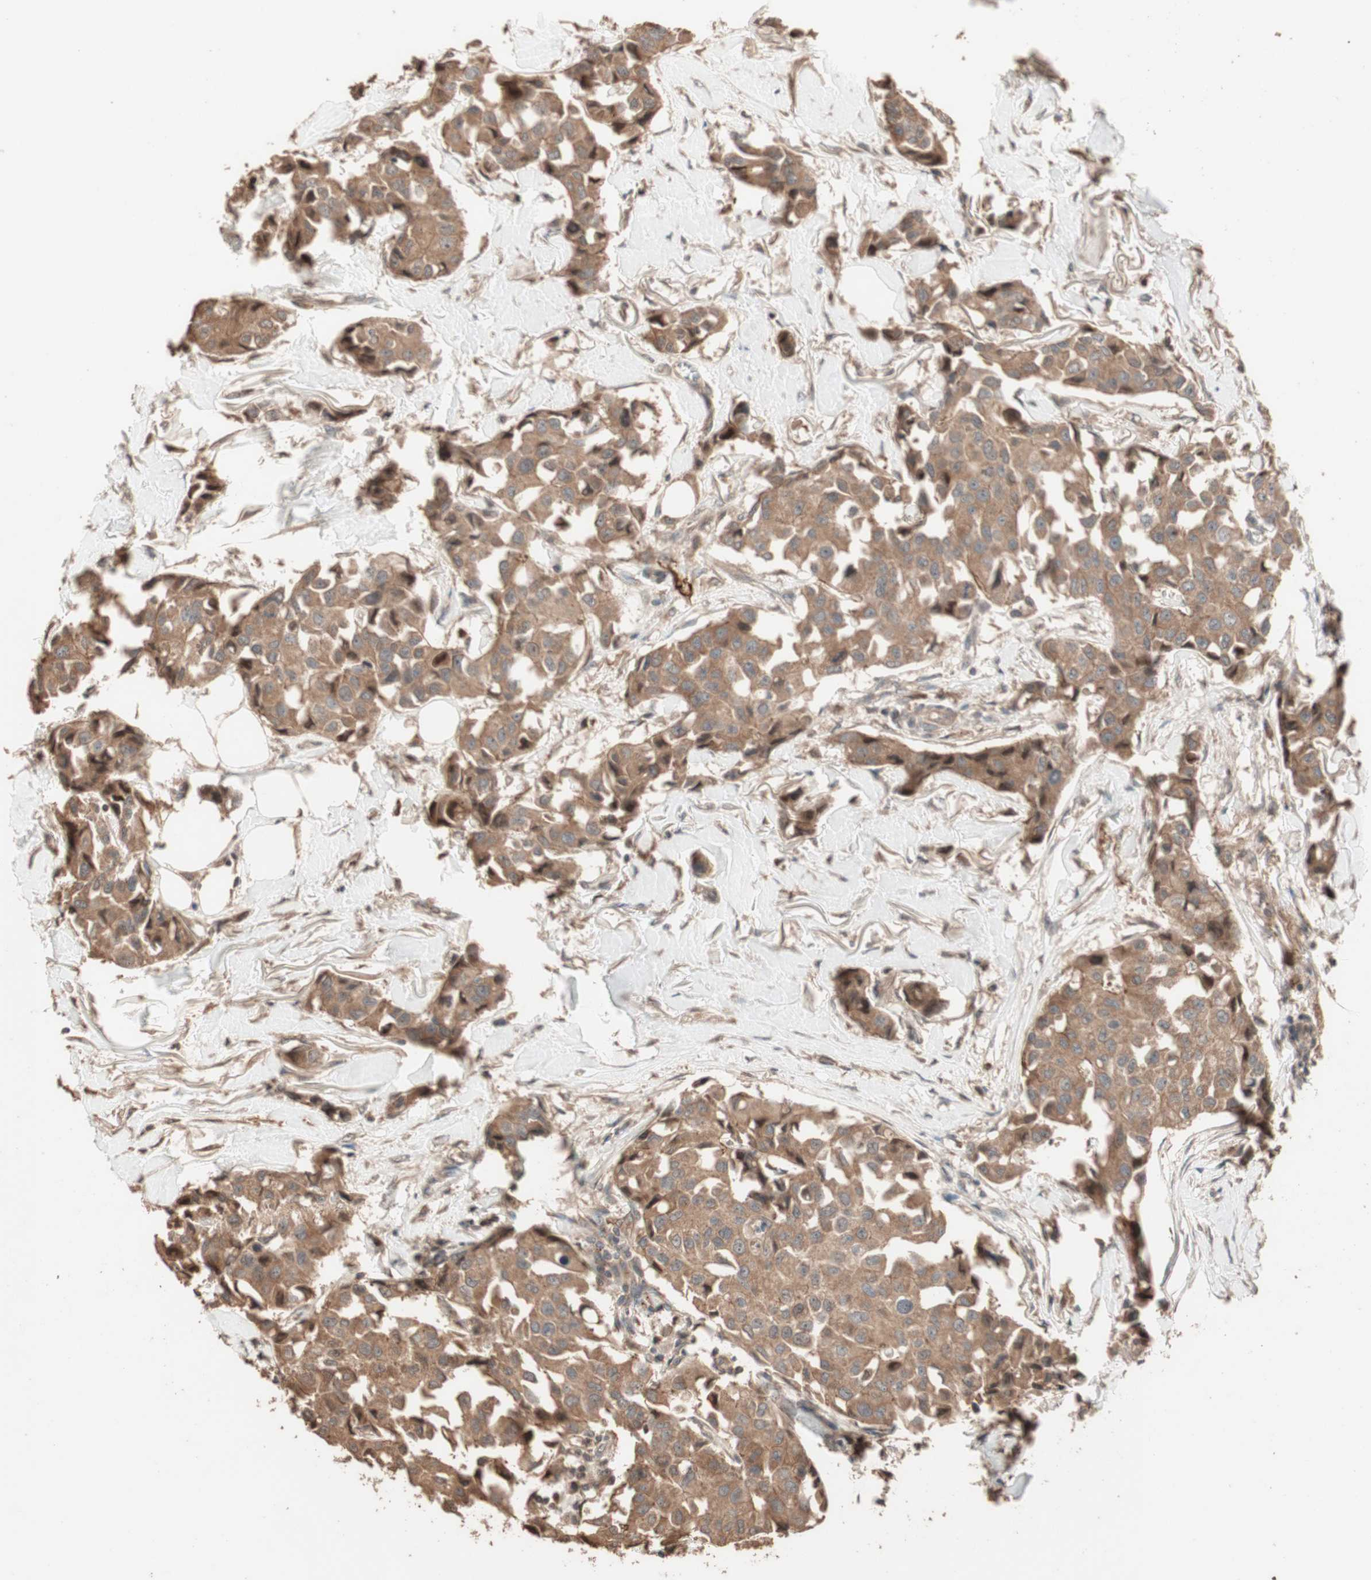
{"staining": {"intensity": "moderate", "quantity": ">75%", "location": "cytoplasmic/membranous"}, "tissue": "breast cancer", "cell_type": "Tumor cells", "image_type": "cancer", "snomed": [{"axis": "morphology", "description": "Duct carcinoma"}, {"axis": "topography", "description": "Breast"}], "caption": "An IHC micrograph of neoplastic tissue is shown. Protein staining in brown labels moderate cytoplasmic/membranous positivity in invasive ductal carcinoma (breast) within tumor cells.", "gene": "USP20", "patient": {"sex": "female", "age": 80}}